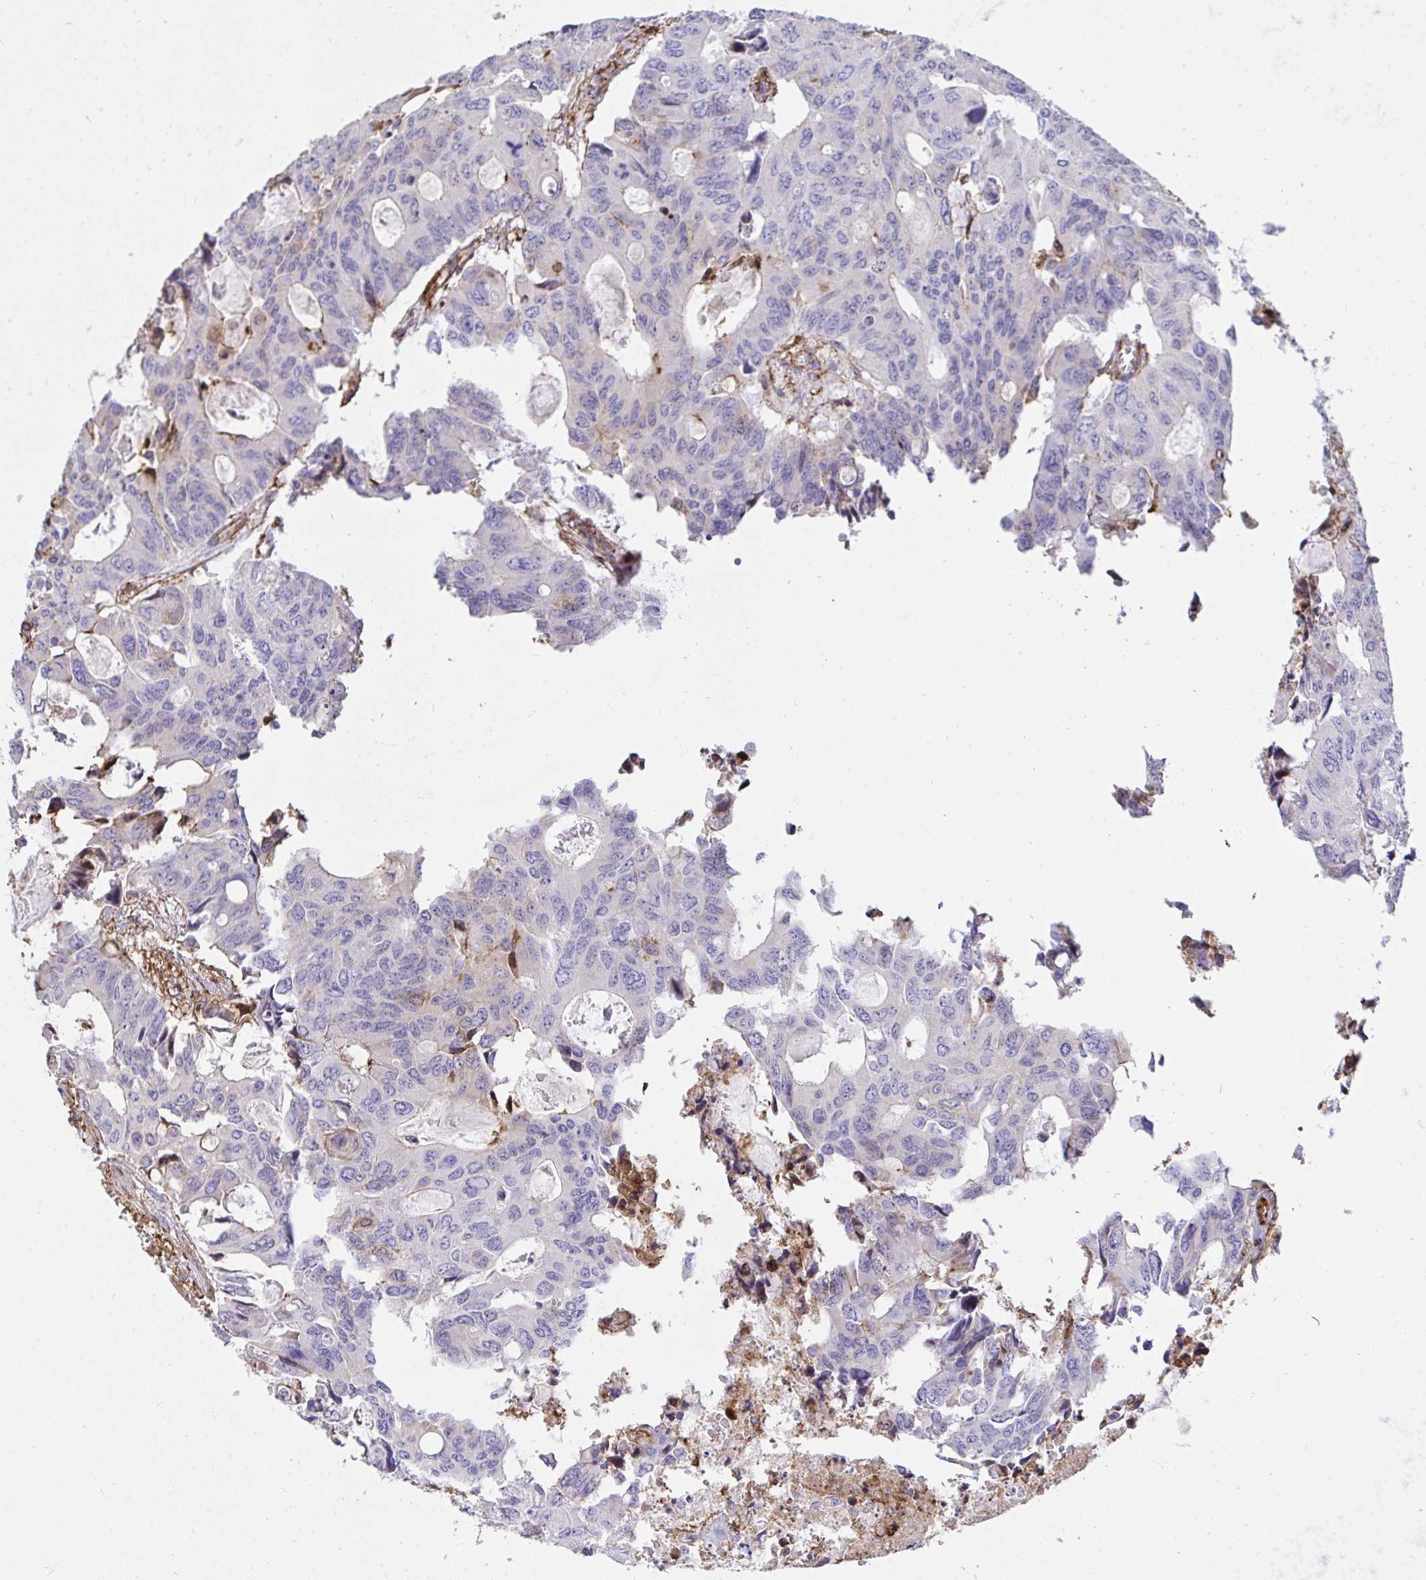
{"staining": {"intensity": "negative", "quantity": "none", "location": "none"}, "tissue": "colorectal cancer", "cell_type": "Tumor cells", "image_type": "cancer", "snomed": [{"axis": "morphology", "description": "Adenocarcinoma, NOS"}, {"axis": "topography", "description": "Rectum"}], "caption": "IHC histopathology image of human colorectal adenocarcinoma stained for a protein (brown), which exhibits no staining in tumor cells.", "gene": "ERI1", "patient": {"sex": "male", "age": 76}}